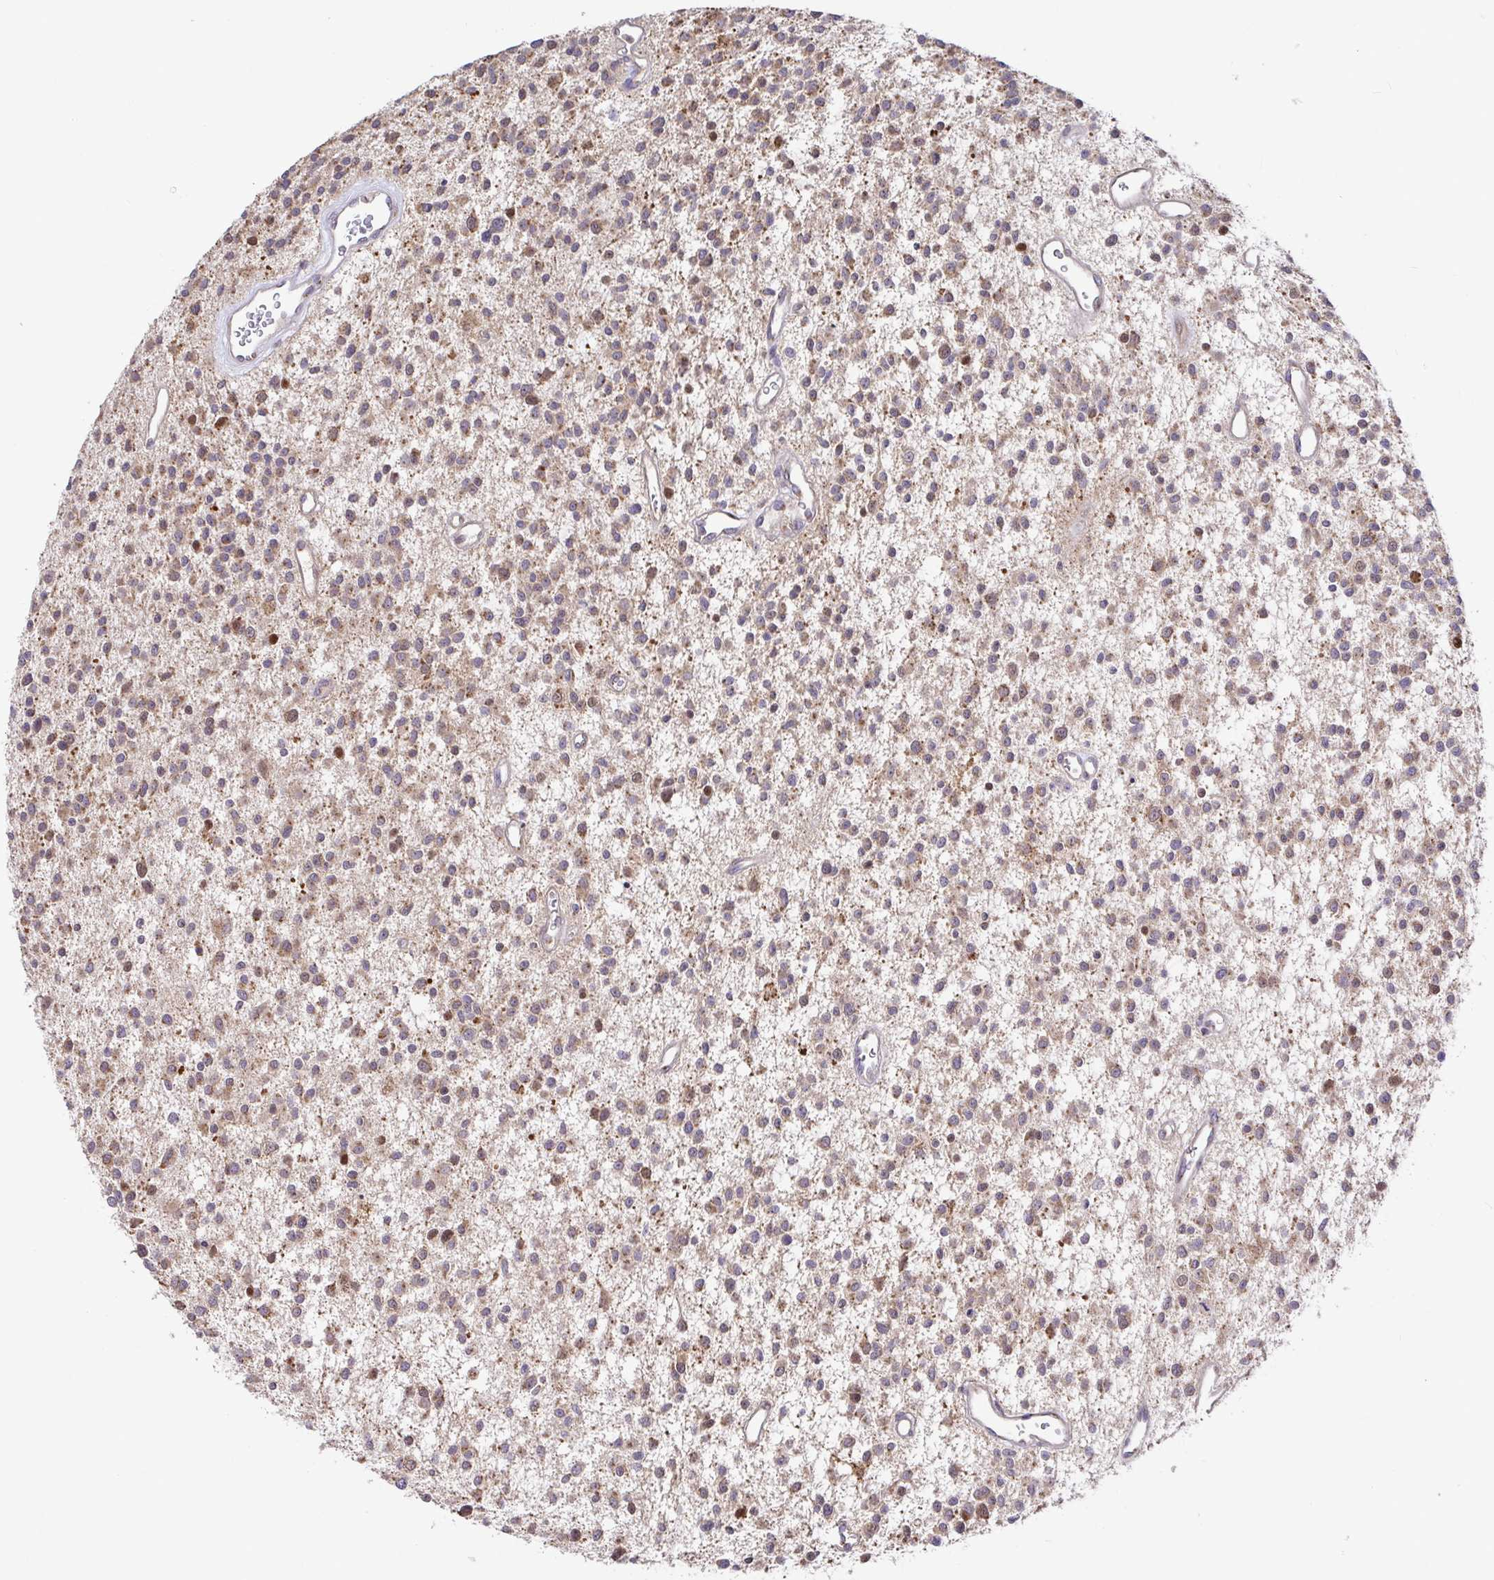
{"staining": {"intensity": "weak", "quantity": "25%-75%", "location": "cytoplasmic/membranous"}, "tissue": "glioma", "cell_type": "Tumor cells", "image_type": "cancer", "snomed": [{"axis": "morphology", "description": "Glioma, malignant, Low grade"}, {"axis": "topography", "description": "Brain"}], "caption": "Immunohistochemical staining of glioma displays weak cytoplasmic/membranous protein staining in about 25%-75% of tumor cells.", "gene": "ELP1", "patient": {"sex": "male", "age": 43}}